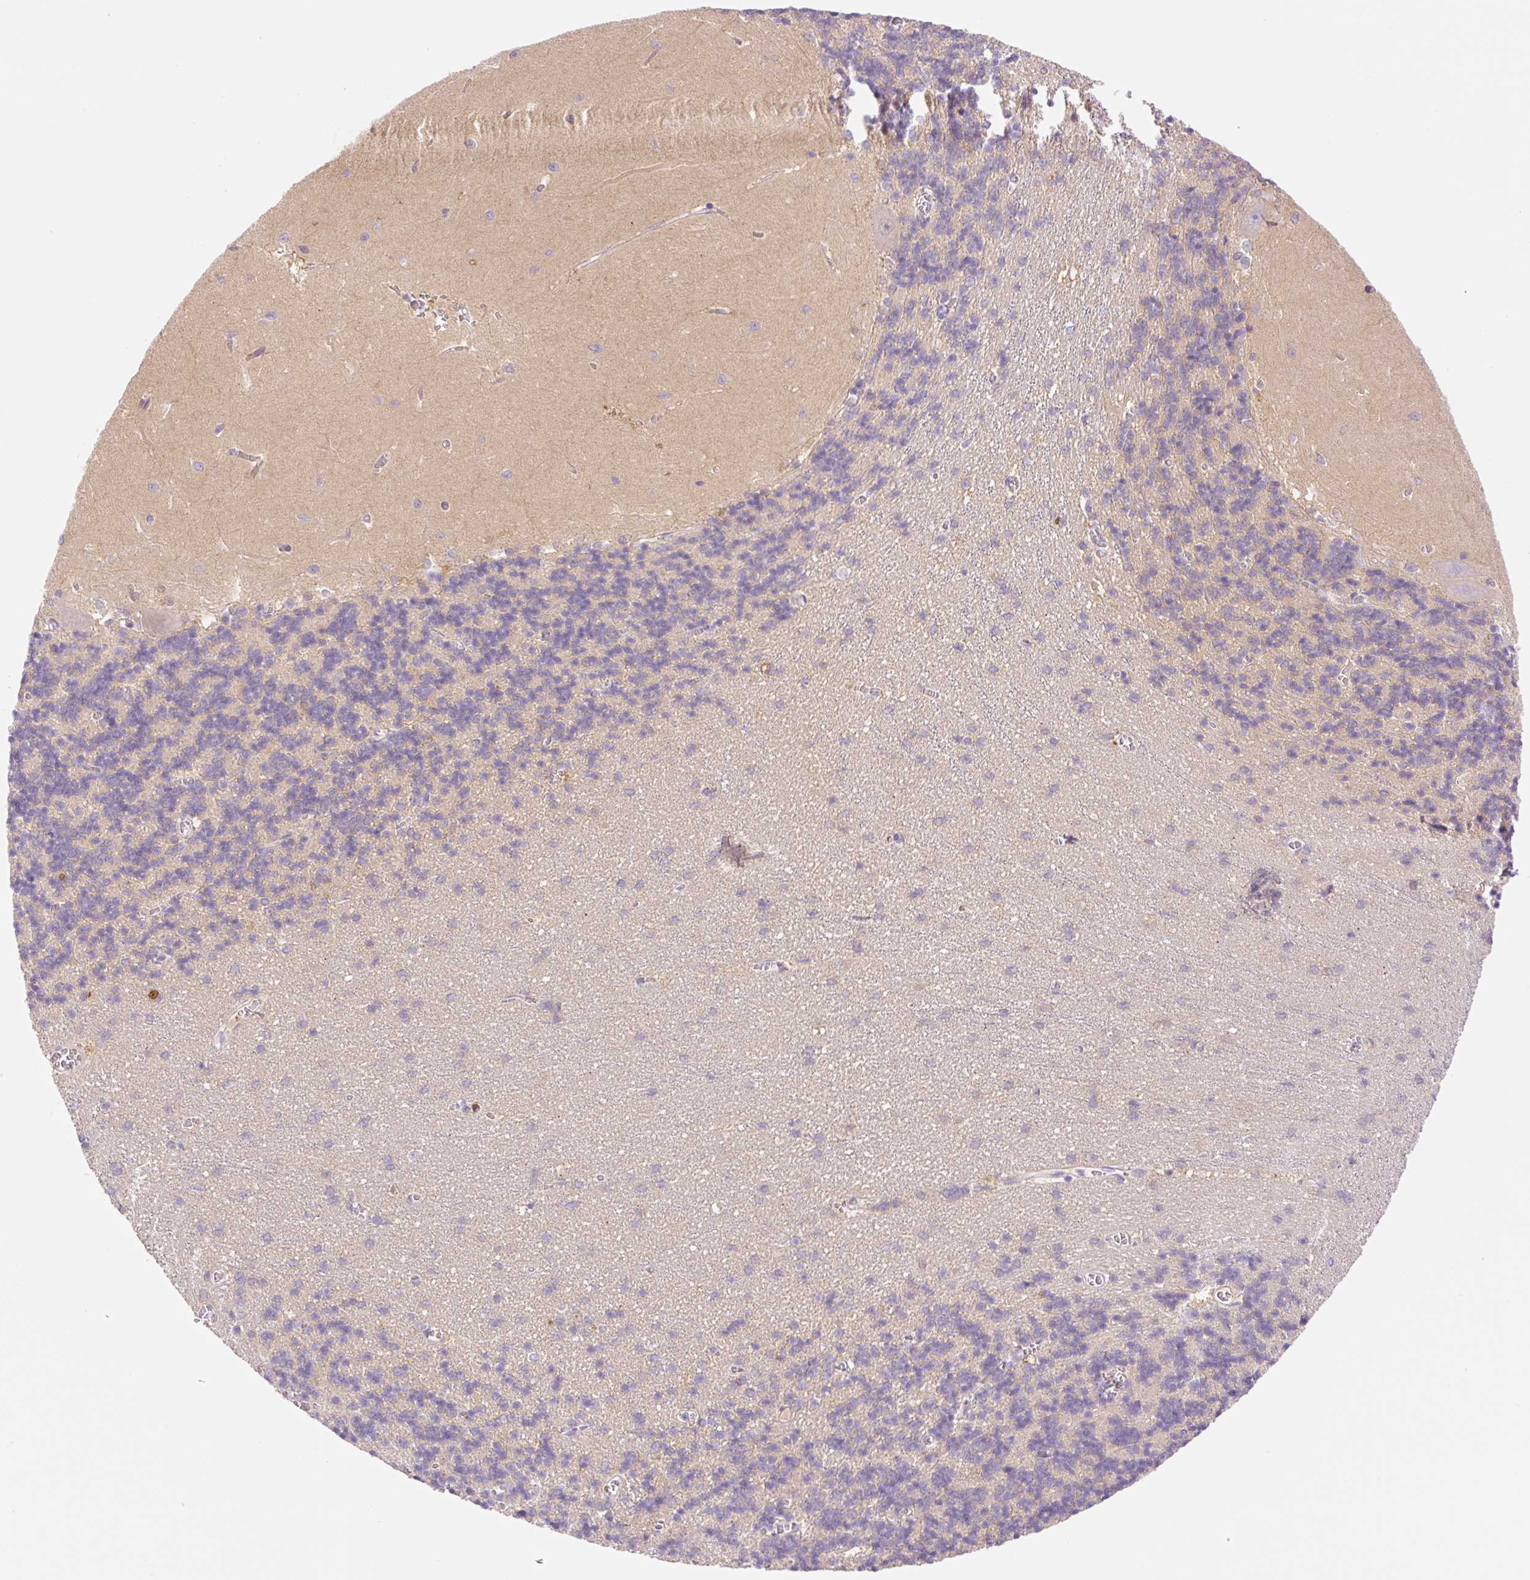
{"staining": {"intensity": "negative", "quantity": "none", "location": "none"}, "tissue": "cerebellum", "cell_type": "Cells in granular layer", "image_type": "normal", "snomed": [{"axis": "morphology", "description": "Normal tissue, NOS"}, {"axis": "topography", "description": "Cerebellum"}], "caption": "Unremarkable cerebellum was stained to show a protein in brown. There is no significant staining in cells in granular layer. (Stains: DAB (3,3'-diaminobenzidine) immunohistochemistry with hematoxylin counter stain, Microscopy: brightfield microscopy at high magnification).", "gene": "DENND5A", "patient": {"sex": "male", "age": 37}}